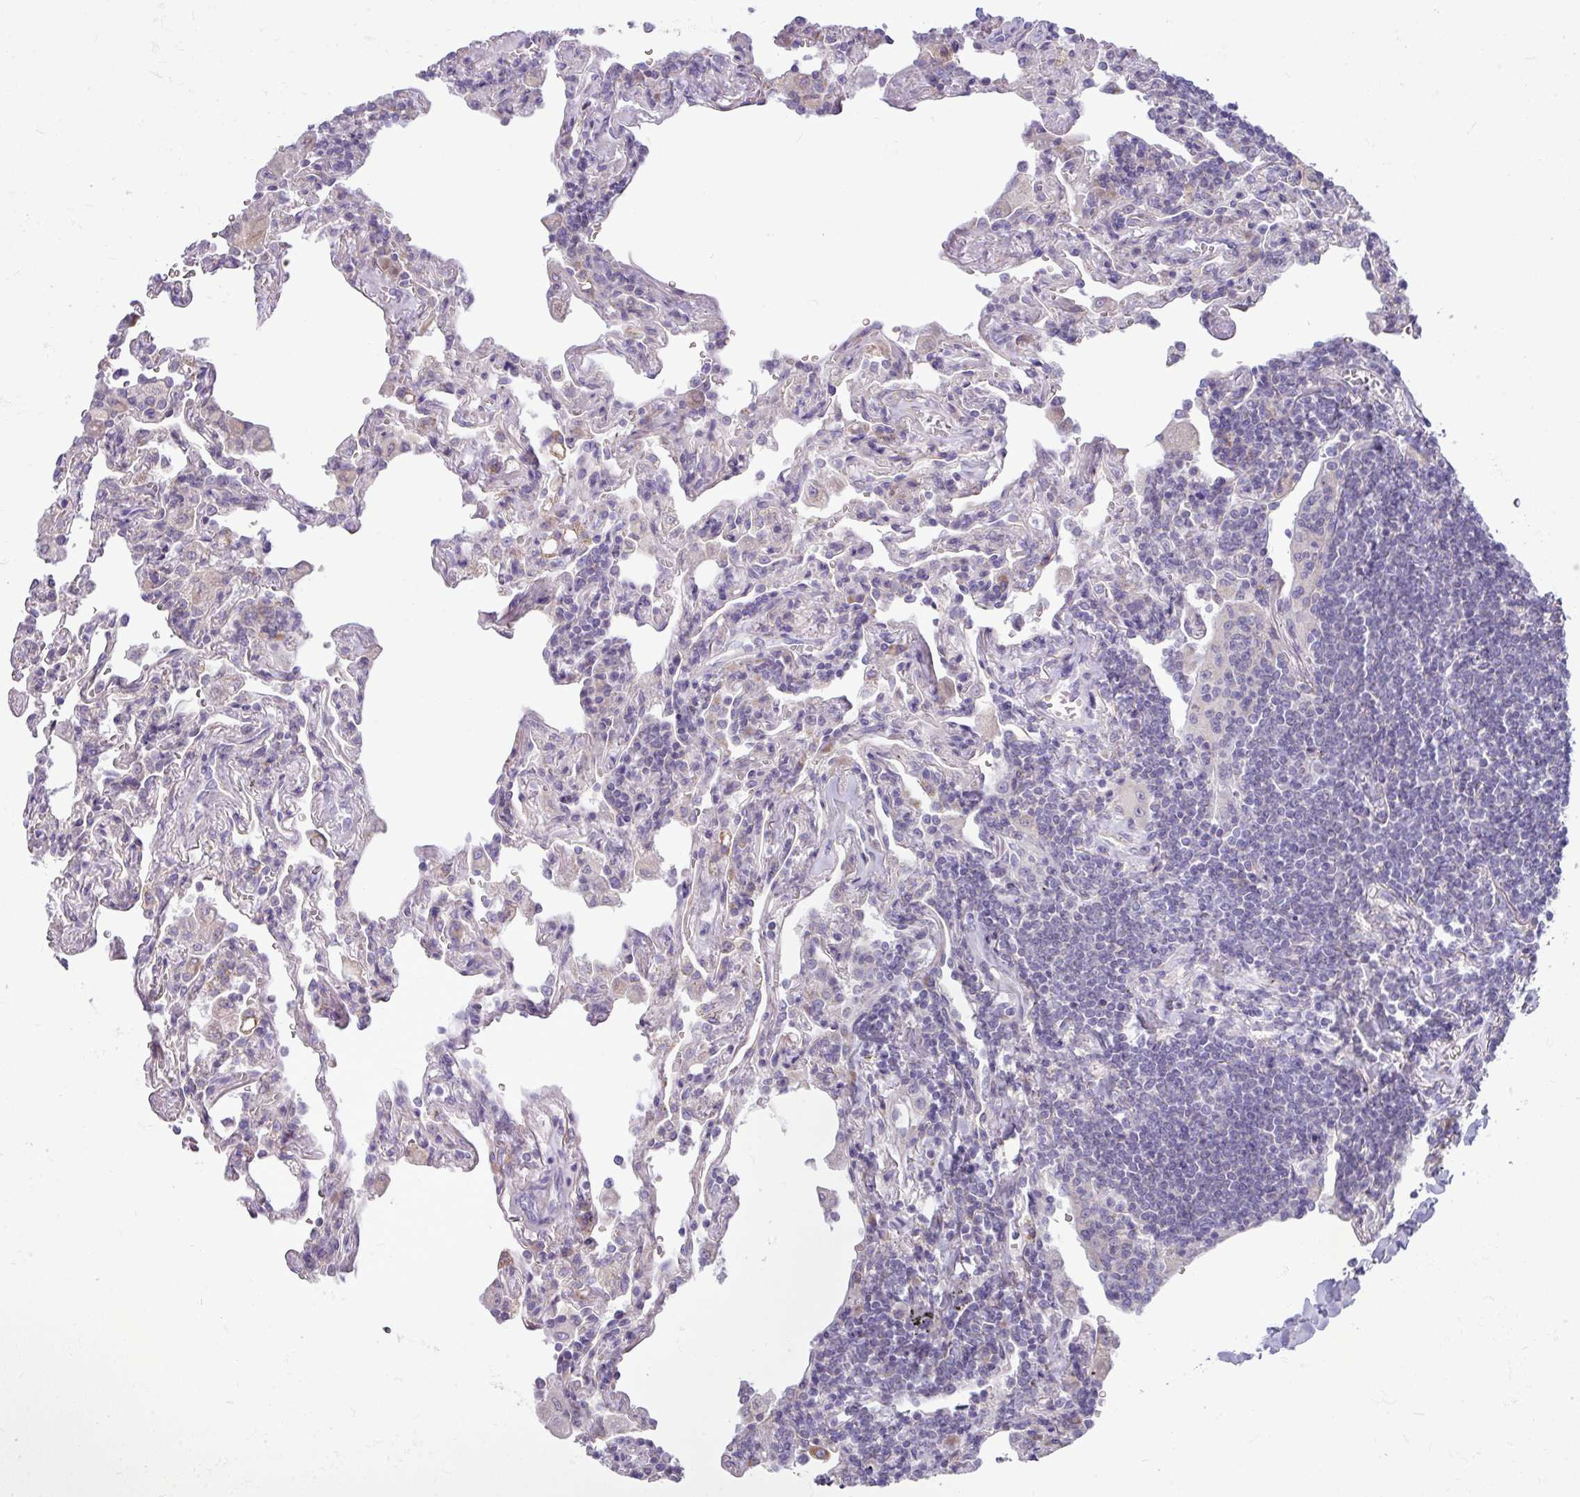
{"staining": {"intensity": "negative", "quantity": "none", "location": "none"}, "tissue": "lymphoma", "cell_type": "Tumor cells", "image_type": "cancer", "snomed": [{"axis": "morphology", "description": "Malignant lymphoma, non-Hodgkin's type, Low grade"}, {"axis": "topography", "description": "Lung"}], "caption": "Protein analysis of lymphoma demonstrates no significant expression in tumor cells.", "gene": "IRGC", "patient": {"sex": "female", "age": 71}}